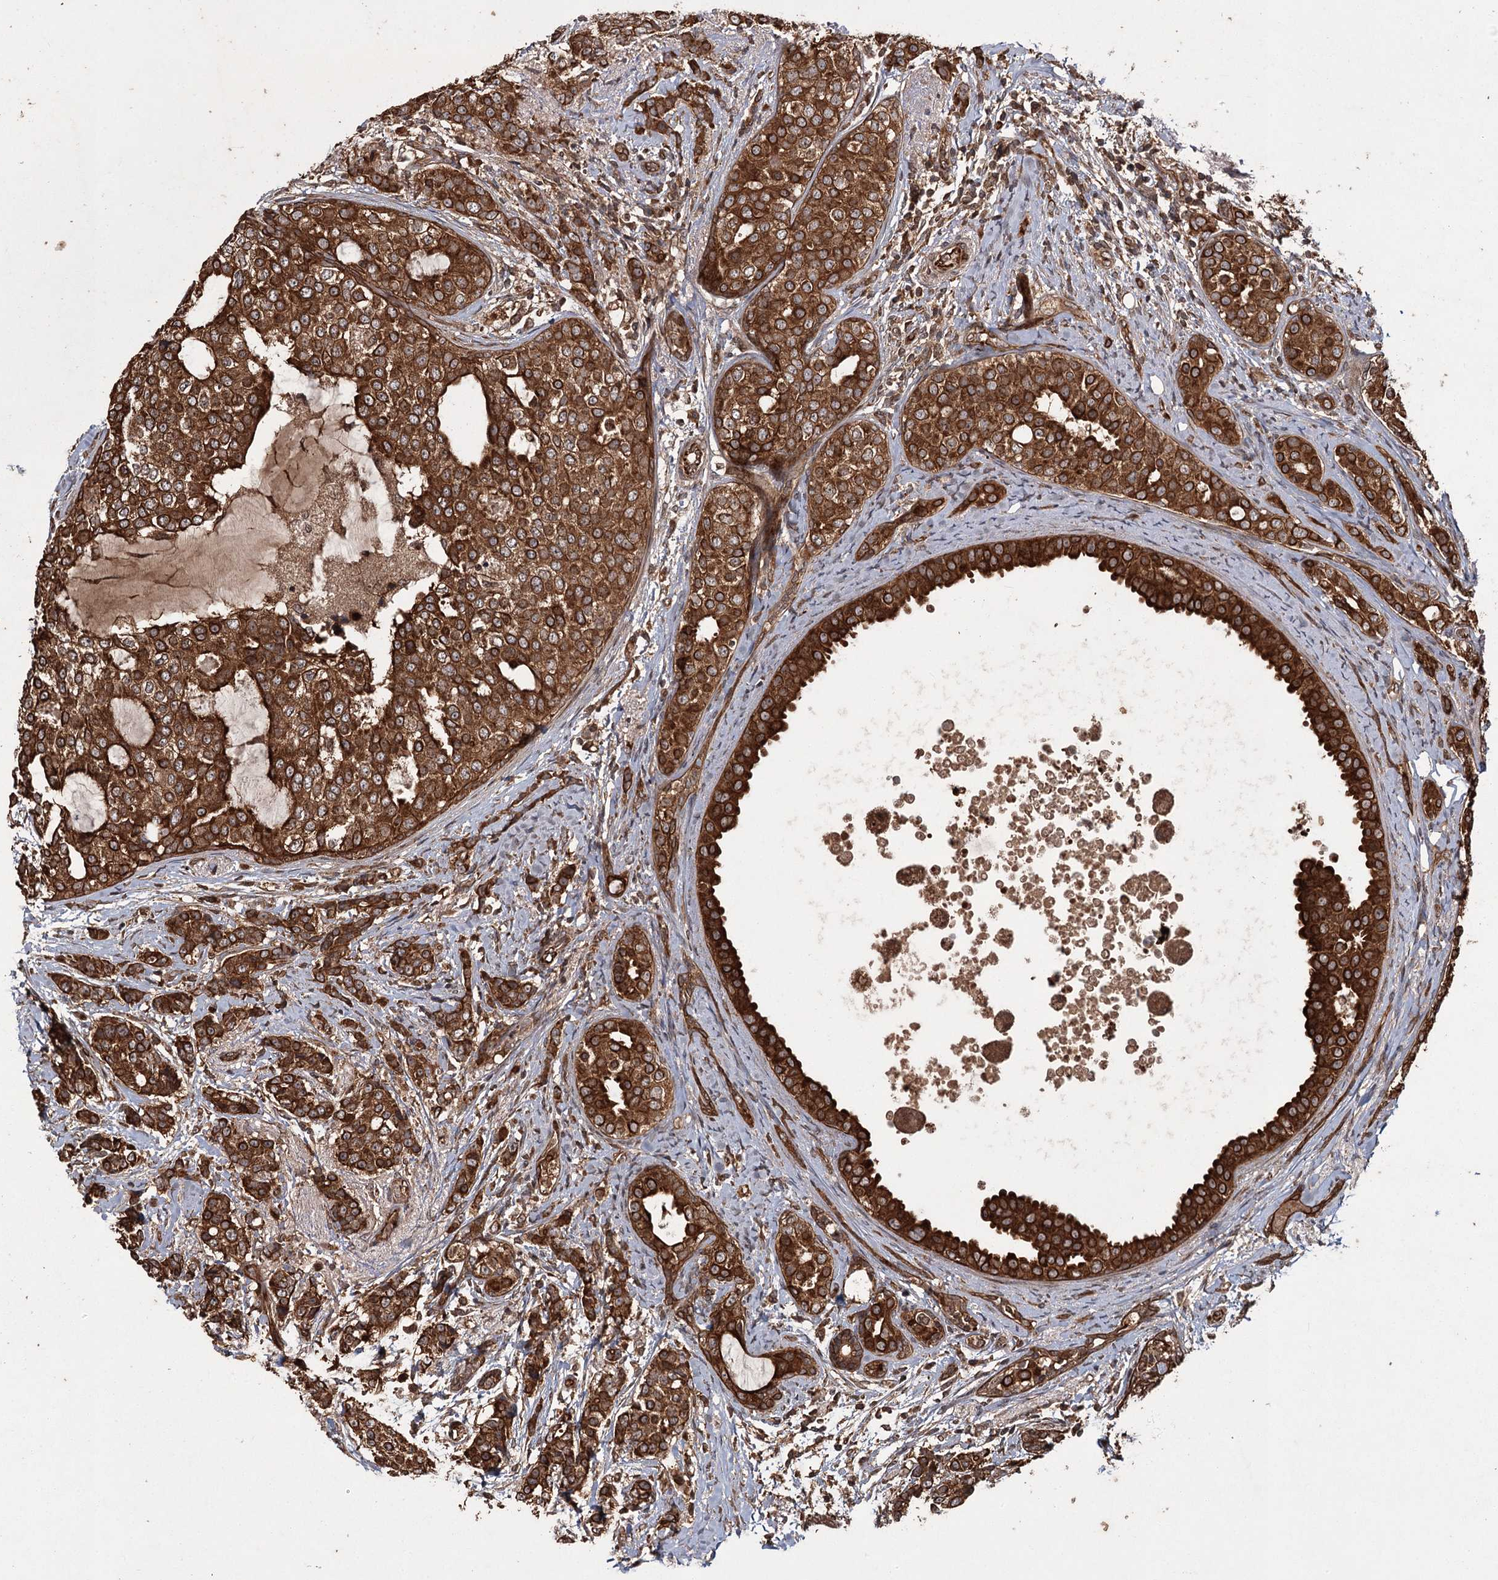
{"staining": {"intensity": "strong", "quantity": ">75%", "location": "cytoplasmic/membranous"}, "tissue": "breast cancer", "cell_type": "Tumor cells", "image_type": "cancer", "snomed": [{"axis": "morphology", "description": "Lobular carcinoma"}, {"axis": "topography", "description": "Breast"}], "caption": "Immunohistochemical staining of breast lobular carcinoma exhibits high levels of strong cytoplasmic/membranous protein staining in about >75% of tumor cells.", "gene": "RPAP3", "patient": {"sex": "female", "age": 51}}